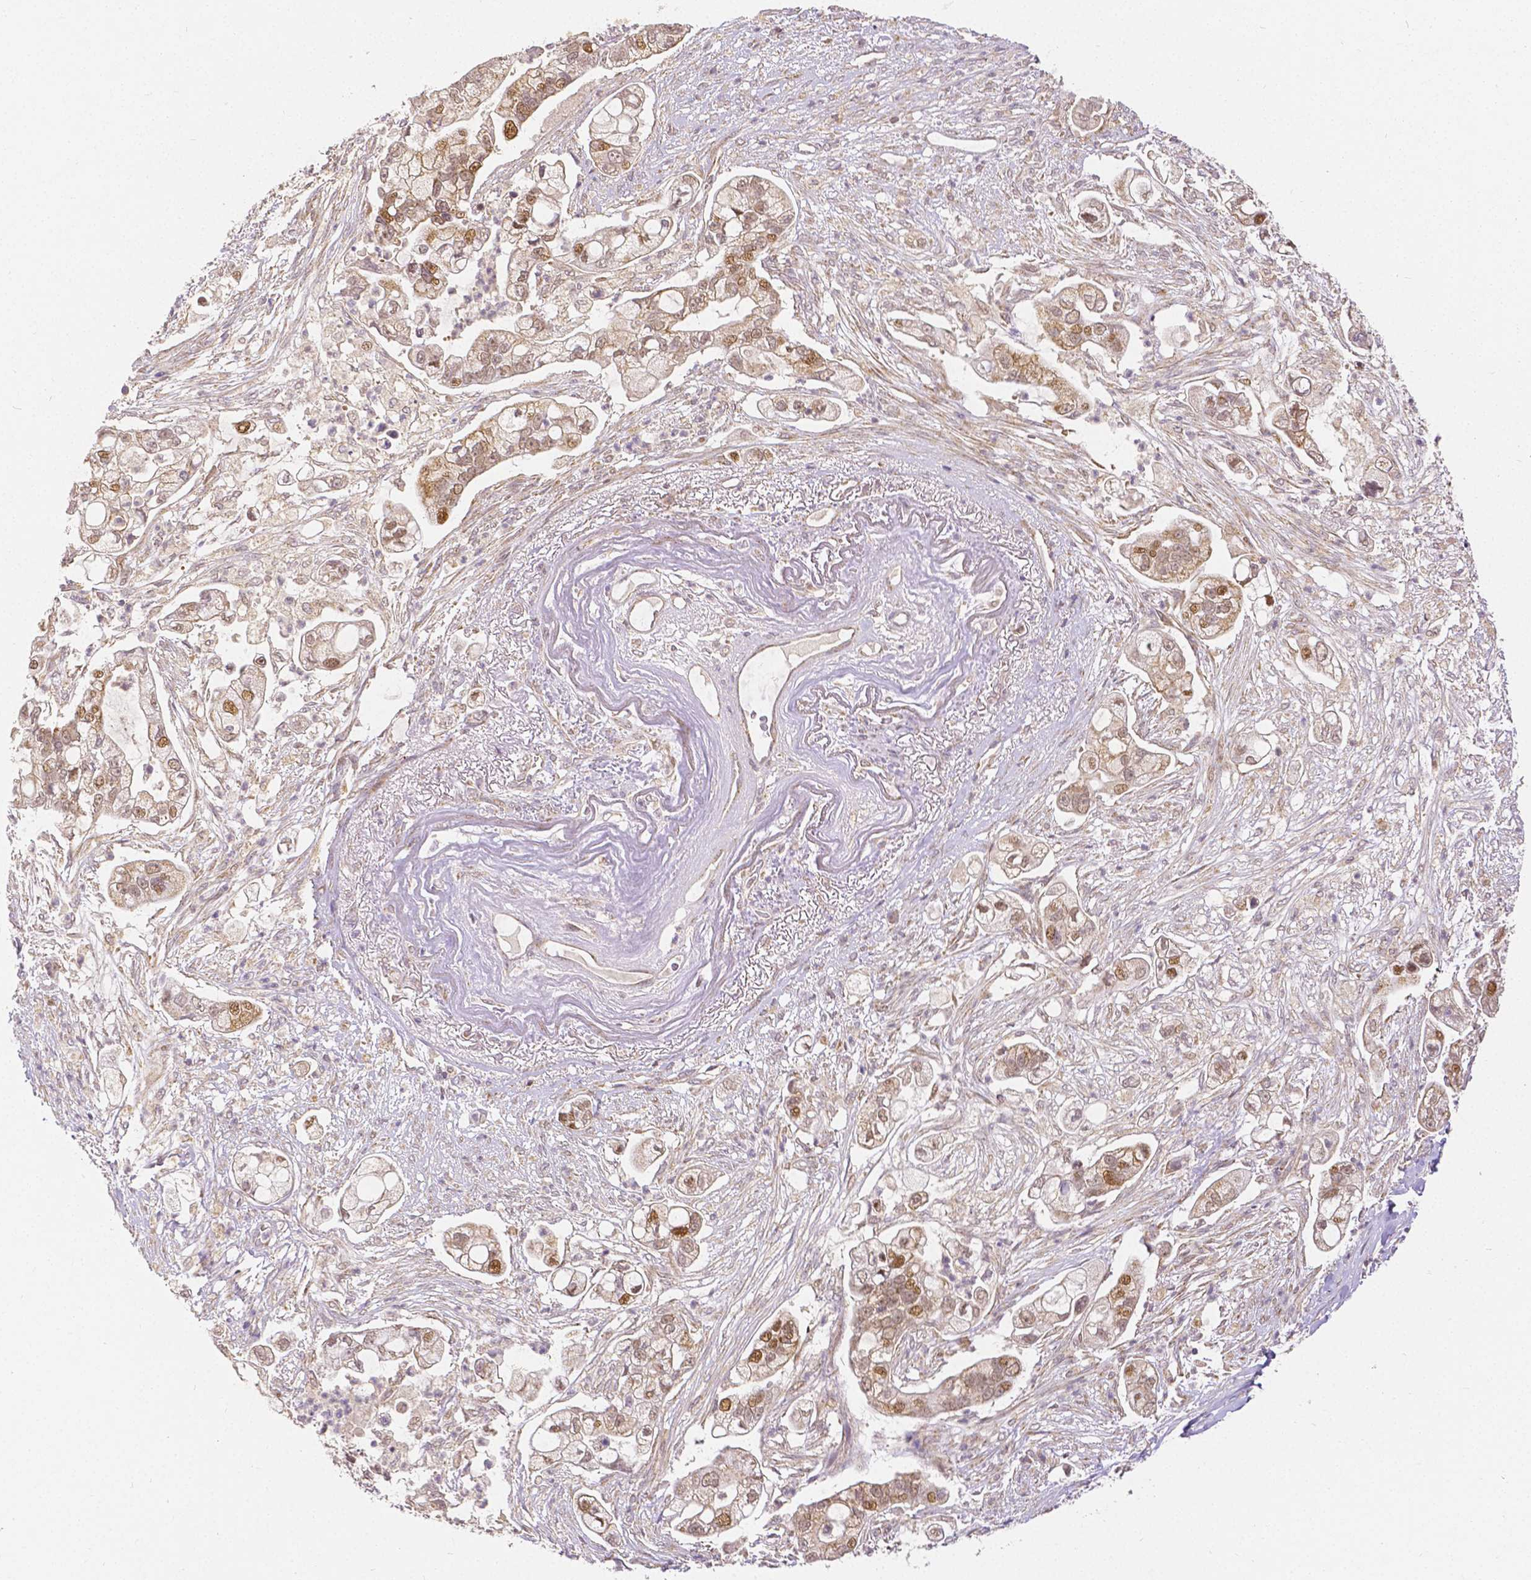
{"staining": {"intensity": "moderate", "quantity": "25%-75%", "location": "nuclear"}, "tissue": "pancreatic cancer", "cell_type": "Tumor cells", "image_type": "cancer", "snomed": [{"axis": "morphology", "description": "Adenocarcinoma, NOS"}, {"axis": "topography", "description": "Pancreas"}], "caption": "Protein analysis of adenocarcinoma (pancreatic) tissue shows moderate nuclear expression in approximately 25%-75% of tumor cells. (Stains: DAB (3,3'-diaminobenzidine) in brown, nuclei in blue, Microscopy: brightfield microscopy at high magnification).", "gene": "RHOT1", "patient": {"sex": "female", "age": 69}}